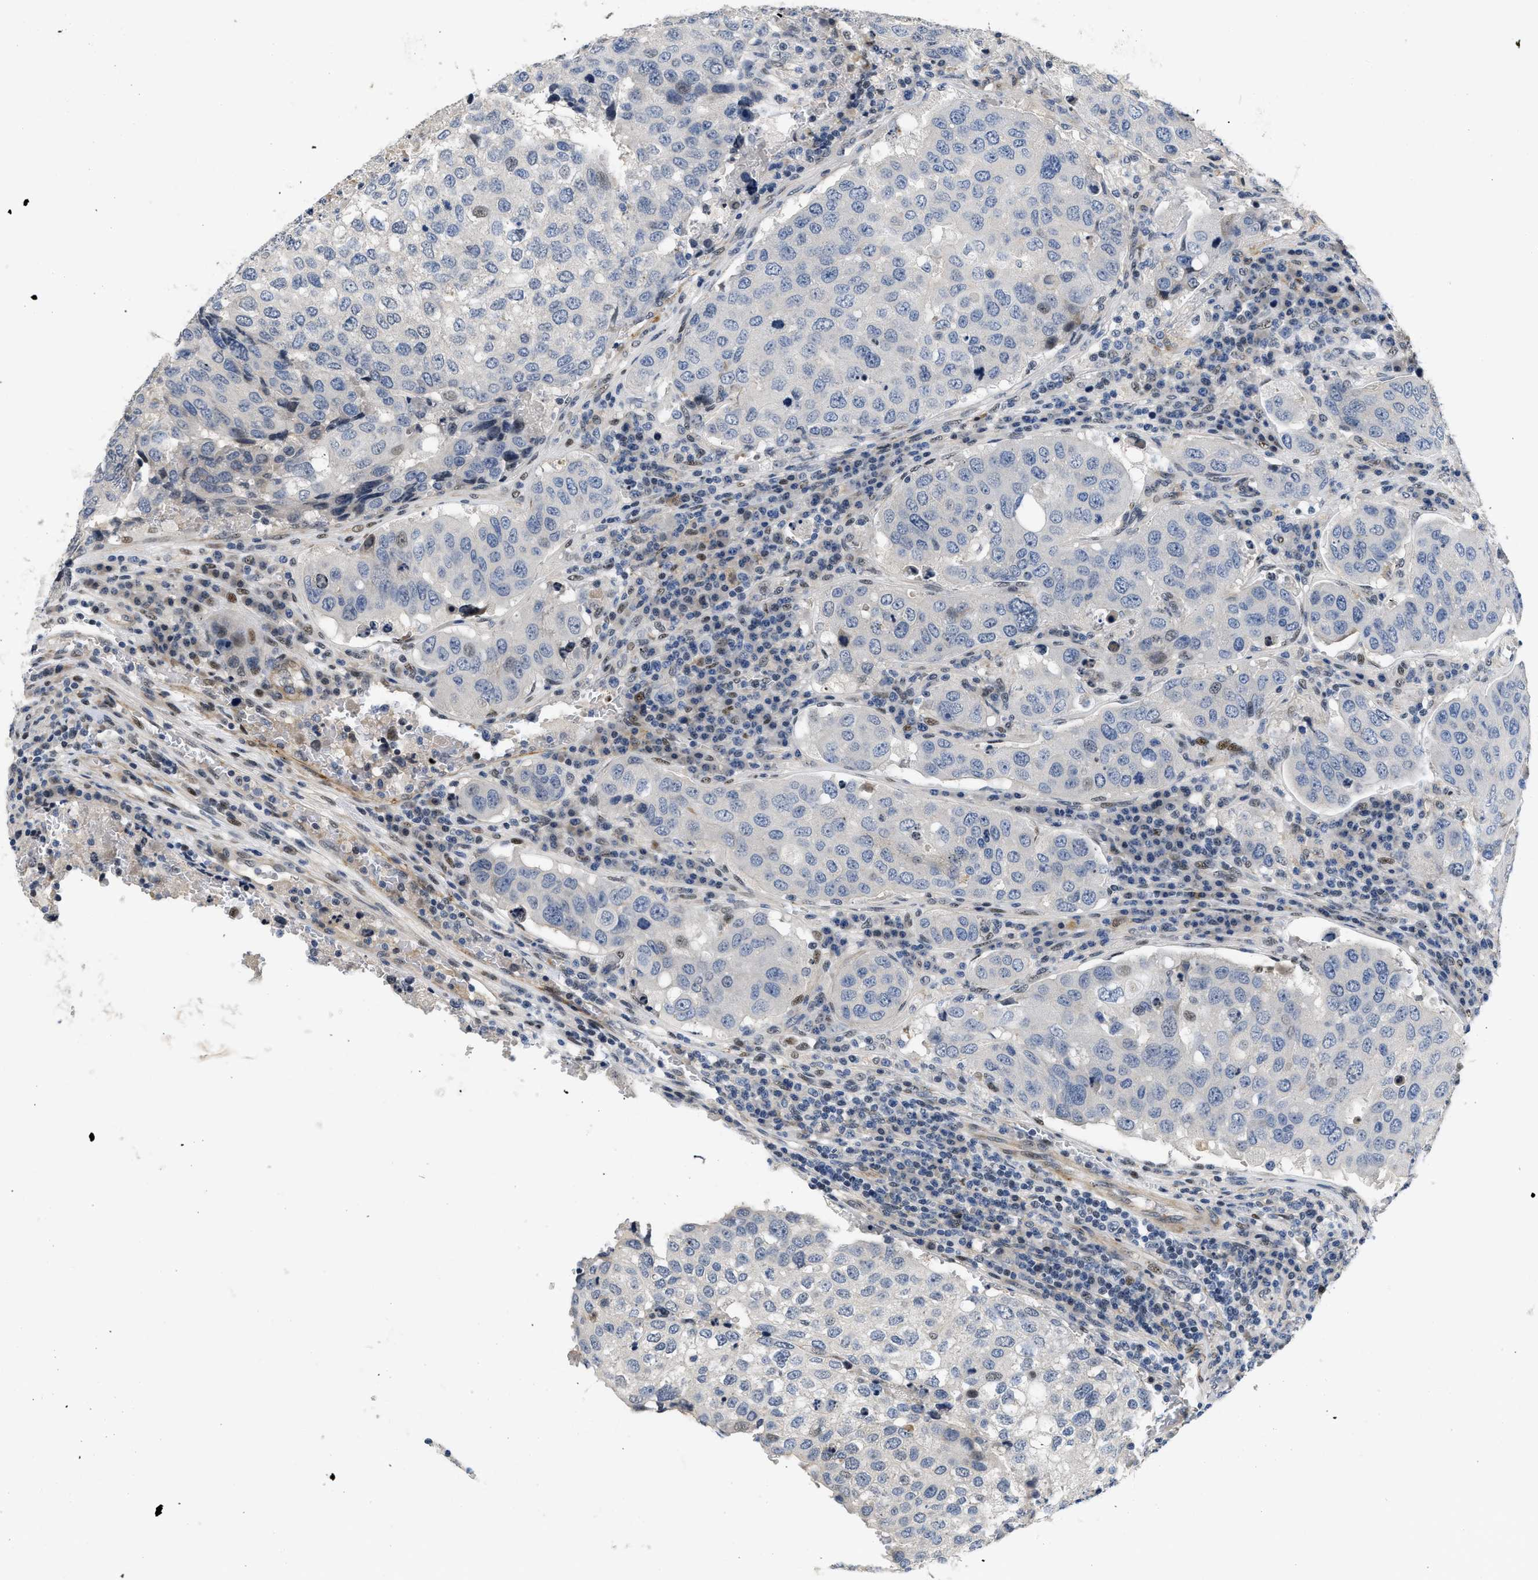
{"staining": {"intensity": "negative", "quantity": "none", "location": "none"}, "tissue": "urothelial cancer", "cell_type": "Tumor cells", "image_type": "cancer", "snomed": [{"axis": "morphology", "description": "Urothelial carcinoma, High grade"}, {"axis": "topography", "description": "Lymph node"}, {"axis": "topography", "description": "Urinary bladder"}], "caption": "Immunohistochemical staining of human high-grade urothelial carcinoma exhibits no significant positivity in tumor cells.", "gene": "VIP", "patient": {"sex": "male", "age": 51}}